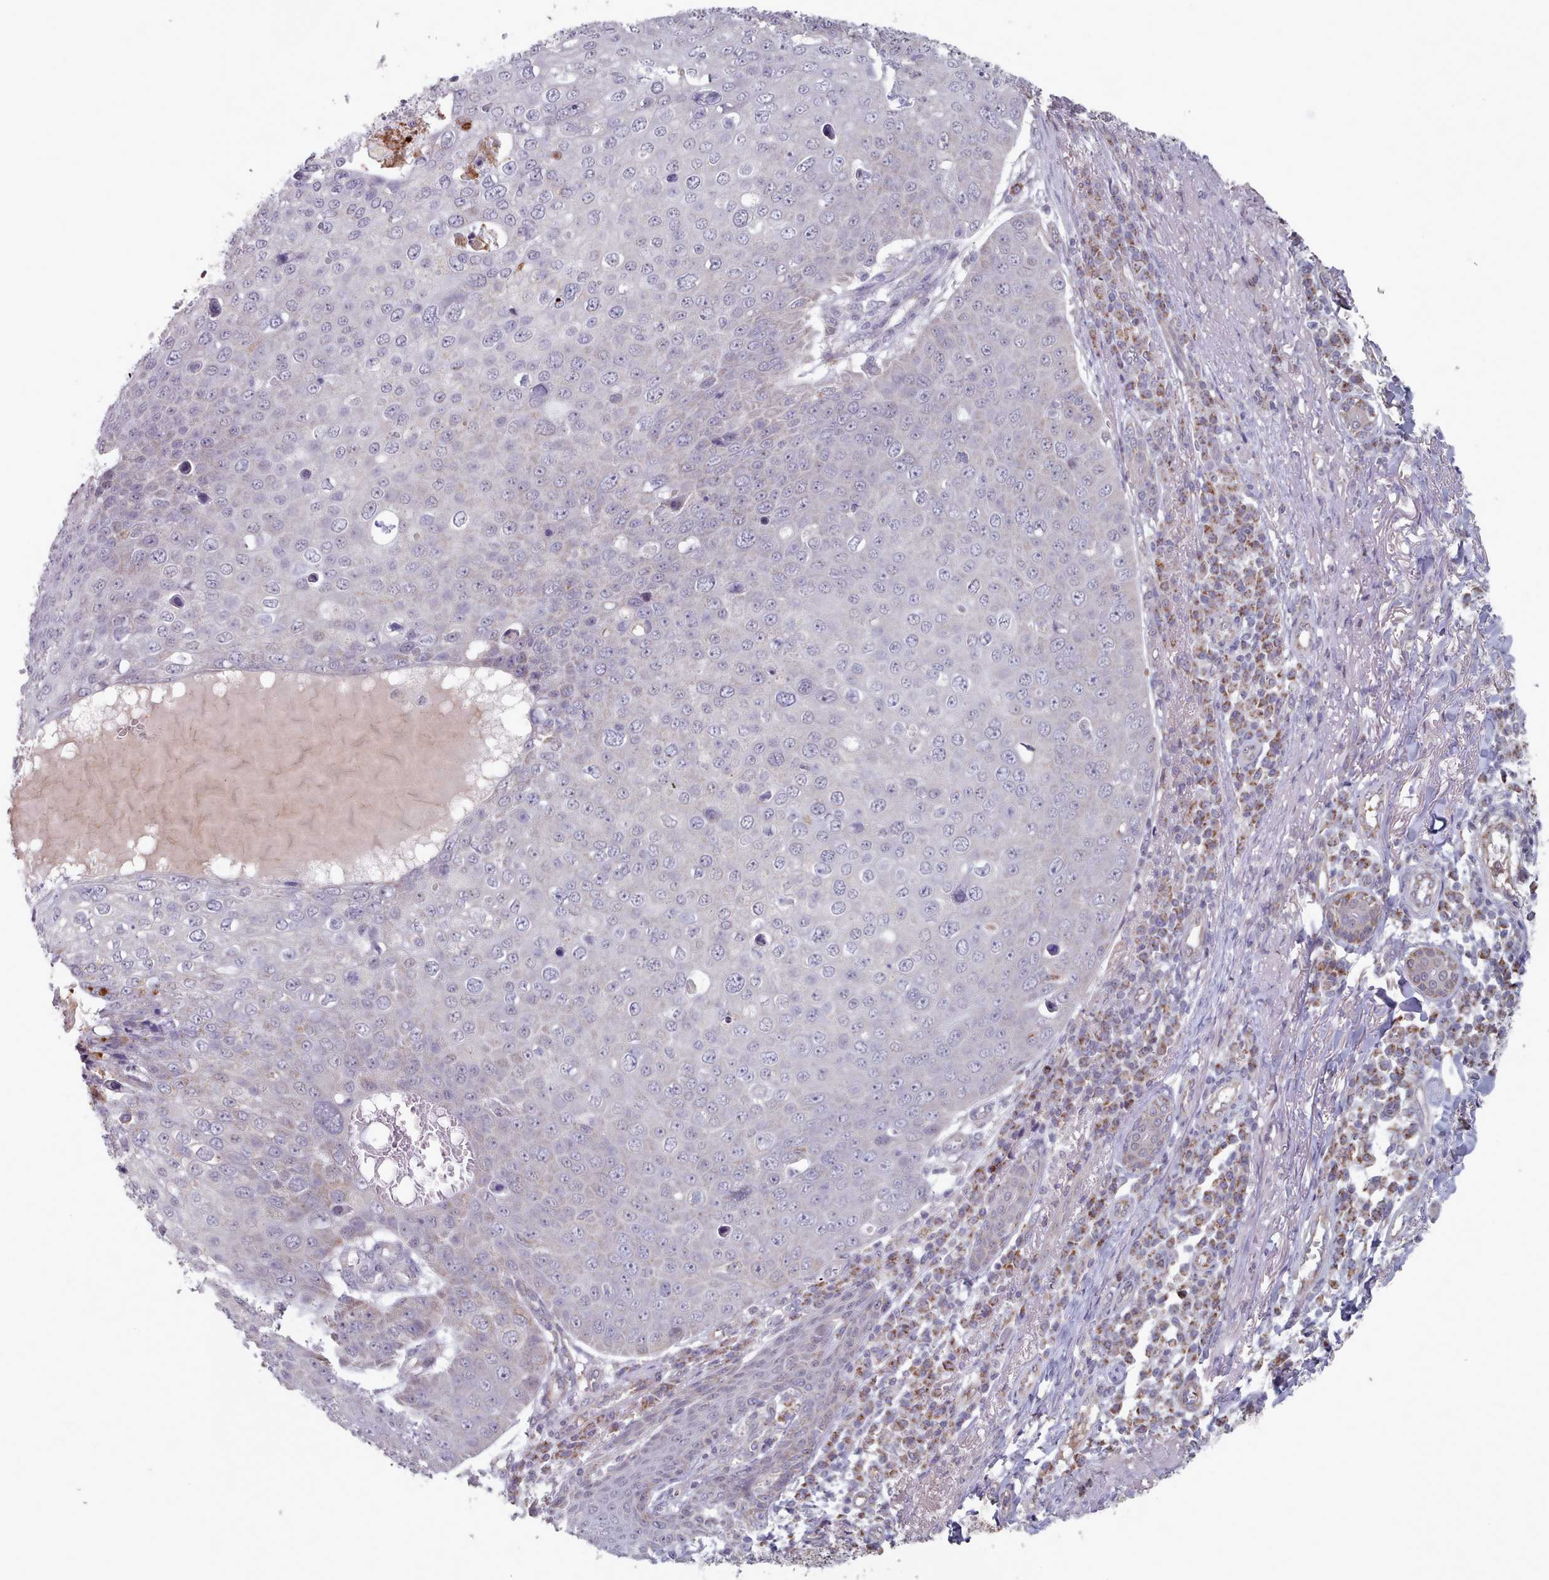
{"staining": {"intensity": "negative", "quantity": "none", "location": "none"}, "tissue": "skin cancer", "cell_type": "Tumor cells", "image_type": "cancer", "snomed": [{"axis": "morphology", "description": "Squamous cell carcinoma, NOS"}, {"axis": "topography", "description": "Skin"}], "caption": "Protein analysis of skin squamous cell carcinoma reveals no significant staining in tumor cells. (DAB immunohistochemistry, high magnification).", "gene": "TRARG1", "patient": {"sex": "male", "age": 71}}